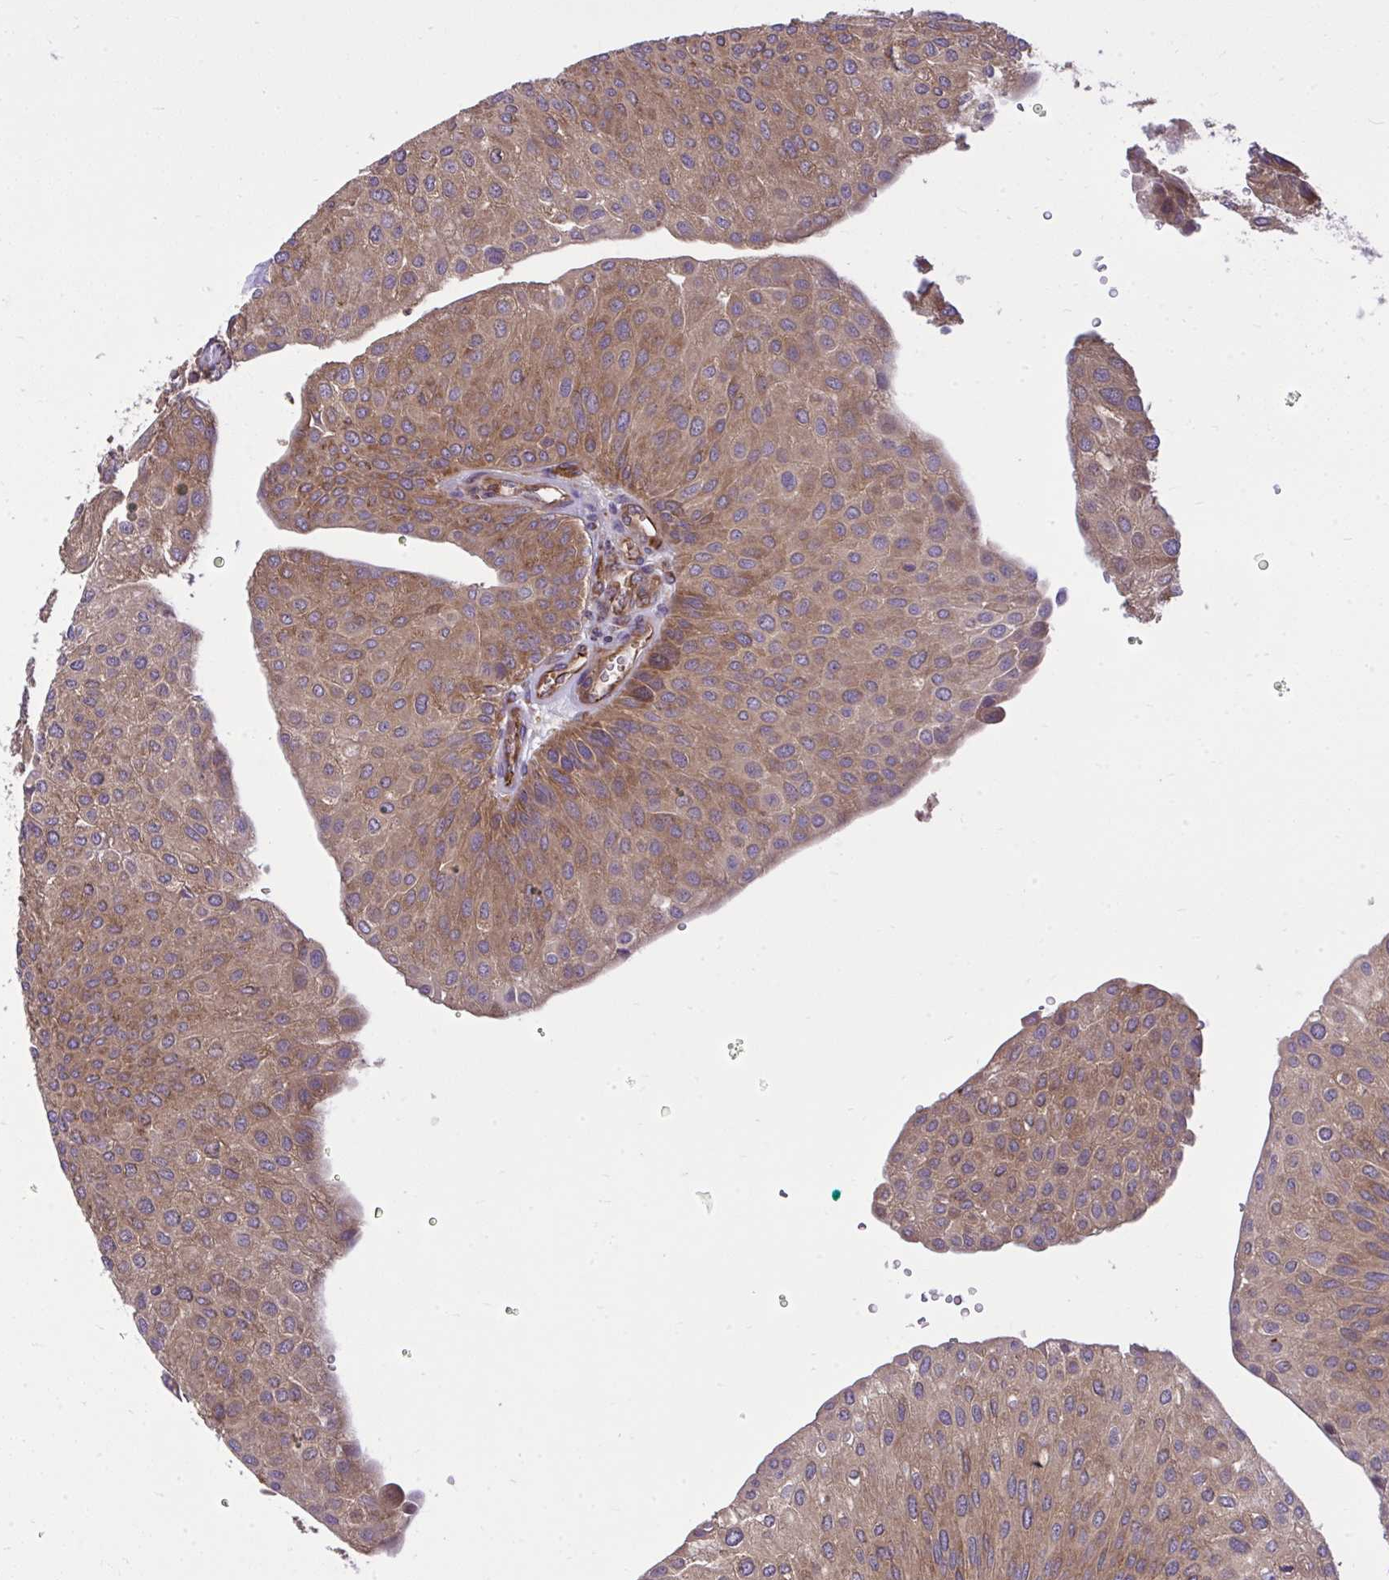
{"staining": {"intensity": "moderate", "quantity": ">75%", "location": "cytoplasmic/membranous"}, "tissue": "urothelial cancer", "cell_type": "Tumor cells", "image_type": "cancer", "snomed": [{"axis": "morphology", "description": "Urothelial carcinoma, NOS"}, {"axis": "topography", "description": "Urinary bladder"}], "caption": "Human urothelial cancer stained with a brown dye shows moderate cytoplasmic/membranous positive expression in approximately >75% of tumor cells.", "gene": "PAIP2", "patient": {"sex": "male", "age": 67}}